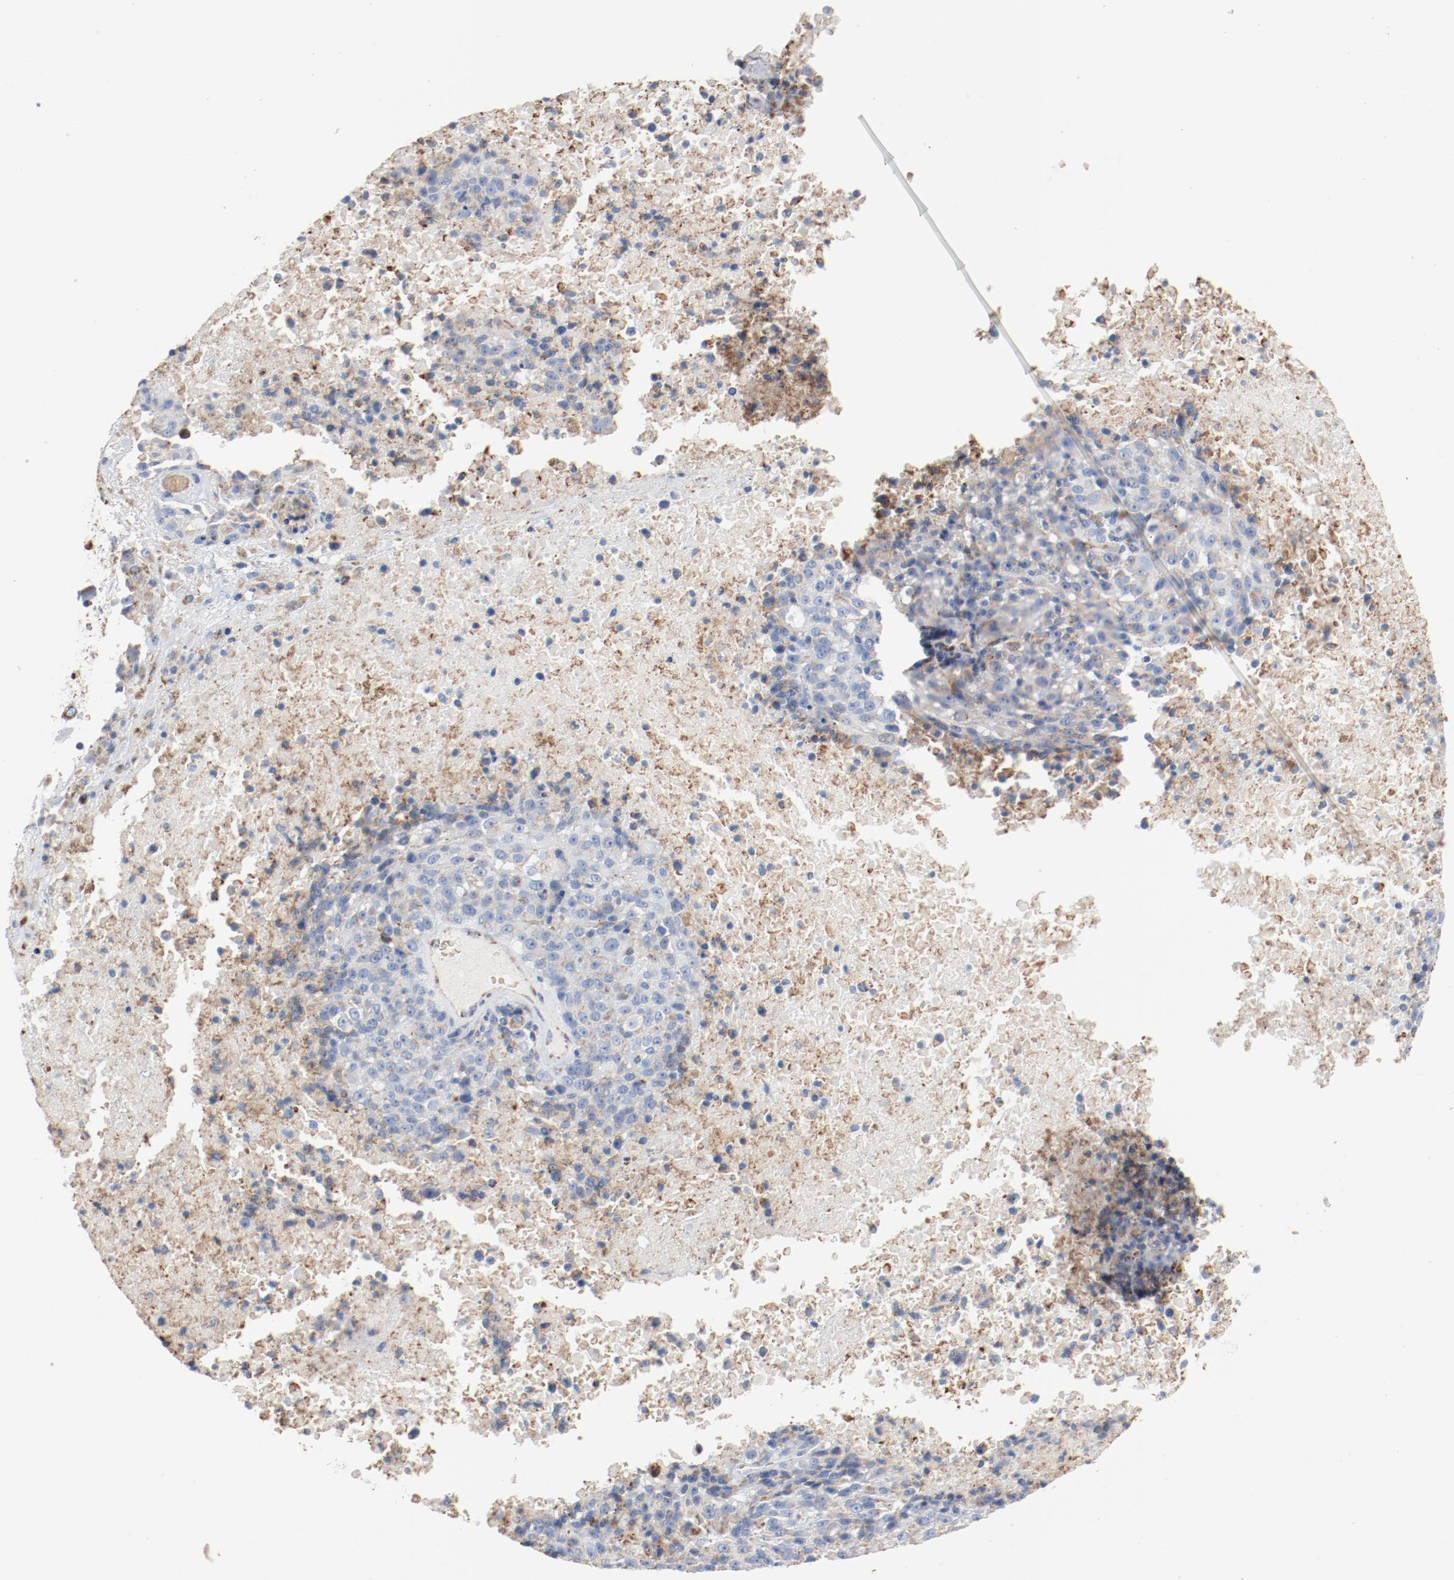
{"staining": {"intensity": "weak", "quantity": "25%-75%", "location": "cytoplasmic/membranous"}, "tissue": "melanoma", "cell_type": "Tumor cells", "image_type": "cancer", "snomed": [{"axis": "morphology", "description": "Malignant melanoma, Metastatic site"}, {"axis": "topography", "description": "Cerebral cortex"}], "caption": "High-magnification brightfield microscopy of malignant melanoma (metastatic site) stained with DAB (brown) and counterstained with hematoxylin (blue). tumor cells exhibit weak cytoplasmic/membranous expression is identified in about25%-75% of cells. The staining was performed using DAB (3,3'-diaminobenzidine) to visualize the protein expression in brown, while the nuclei were stained in blue with hematoxylin (Magnification: 20x).", "gene": "NDUFB8", "patient": {"sex": "female", "age": 52}}